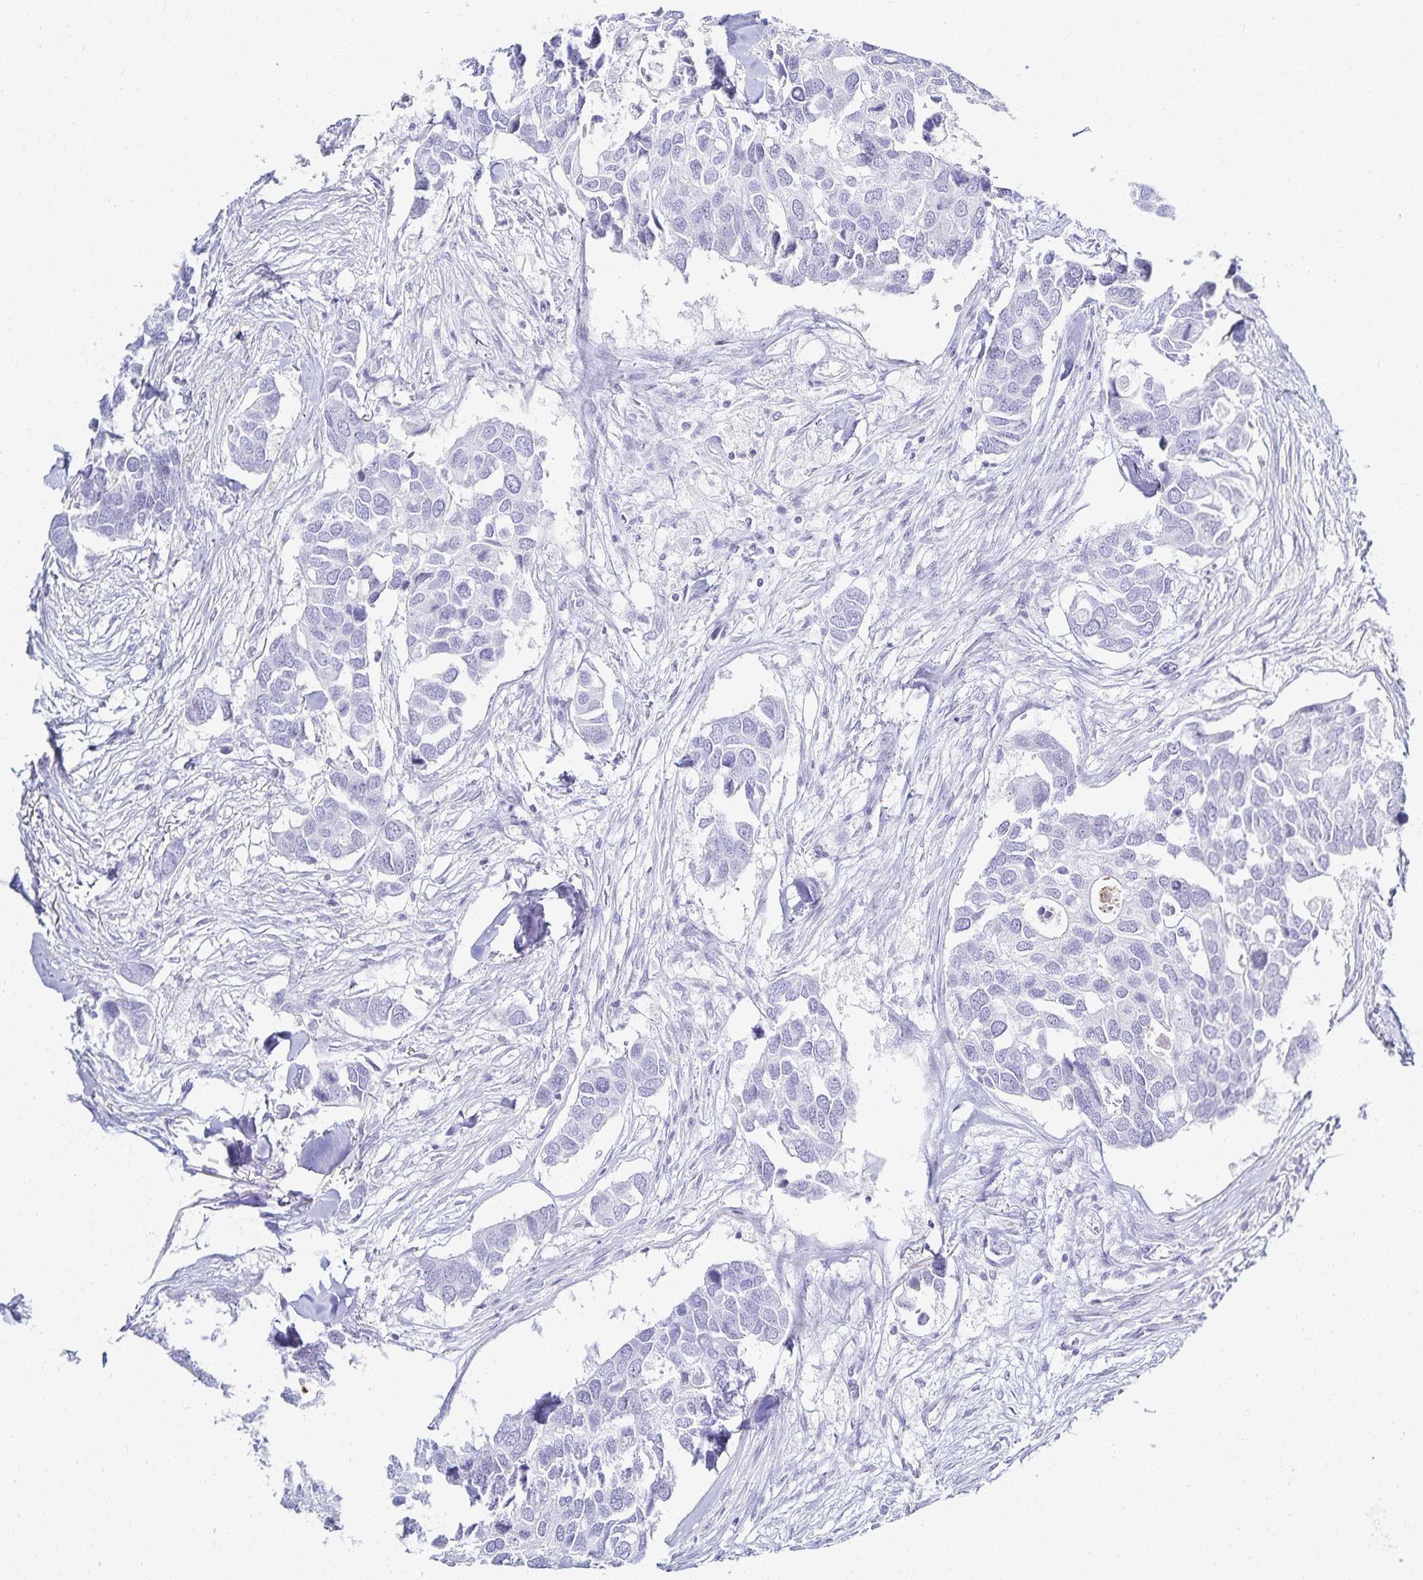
{"staining": {"intensity": "negative", "quantity": "none", "location": "none"}, "tissue": "breast cancer", "cell_type": "Tumor cells", "image_type": "cancer", "snomed": [{"axis": "morphology", "description": "Duct carcinoma"}, {"axis": "topography", "description": "Breast"}], "caption": "Human invasive ductal carcinoma (breast) stained for a protein using immunohistochemistry (IHC) reveals no expression in tumor cells.", "gene": "GP2", "patient": {"sex": "female", "age": 83}}